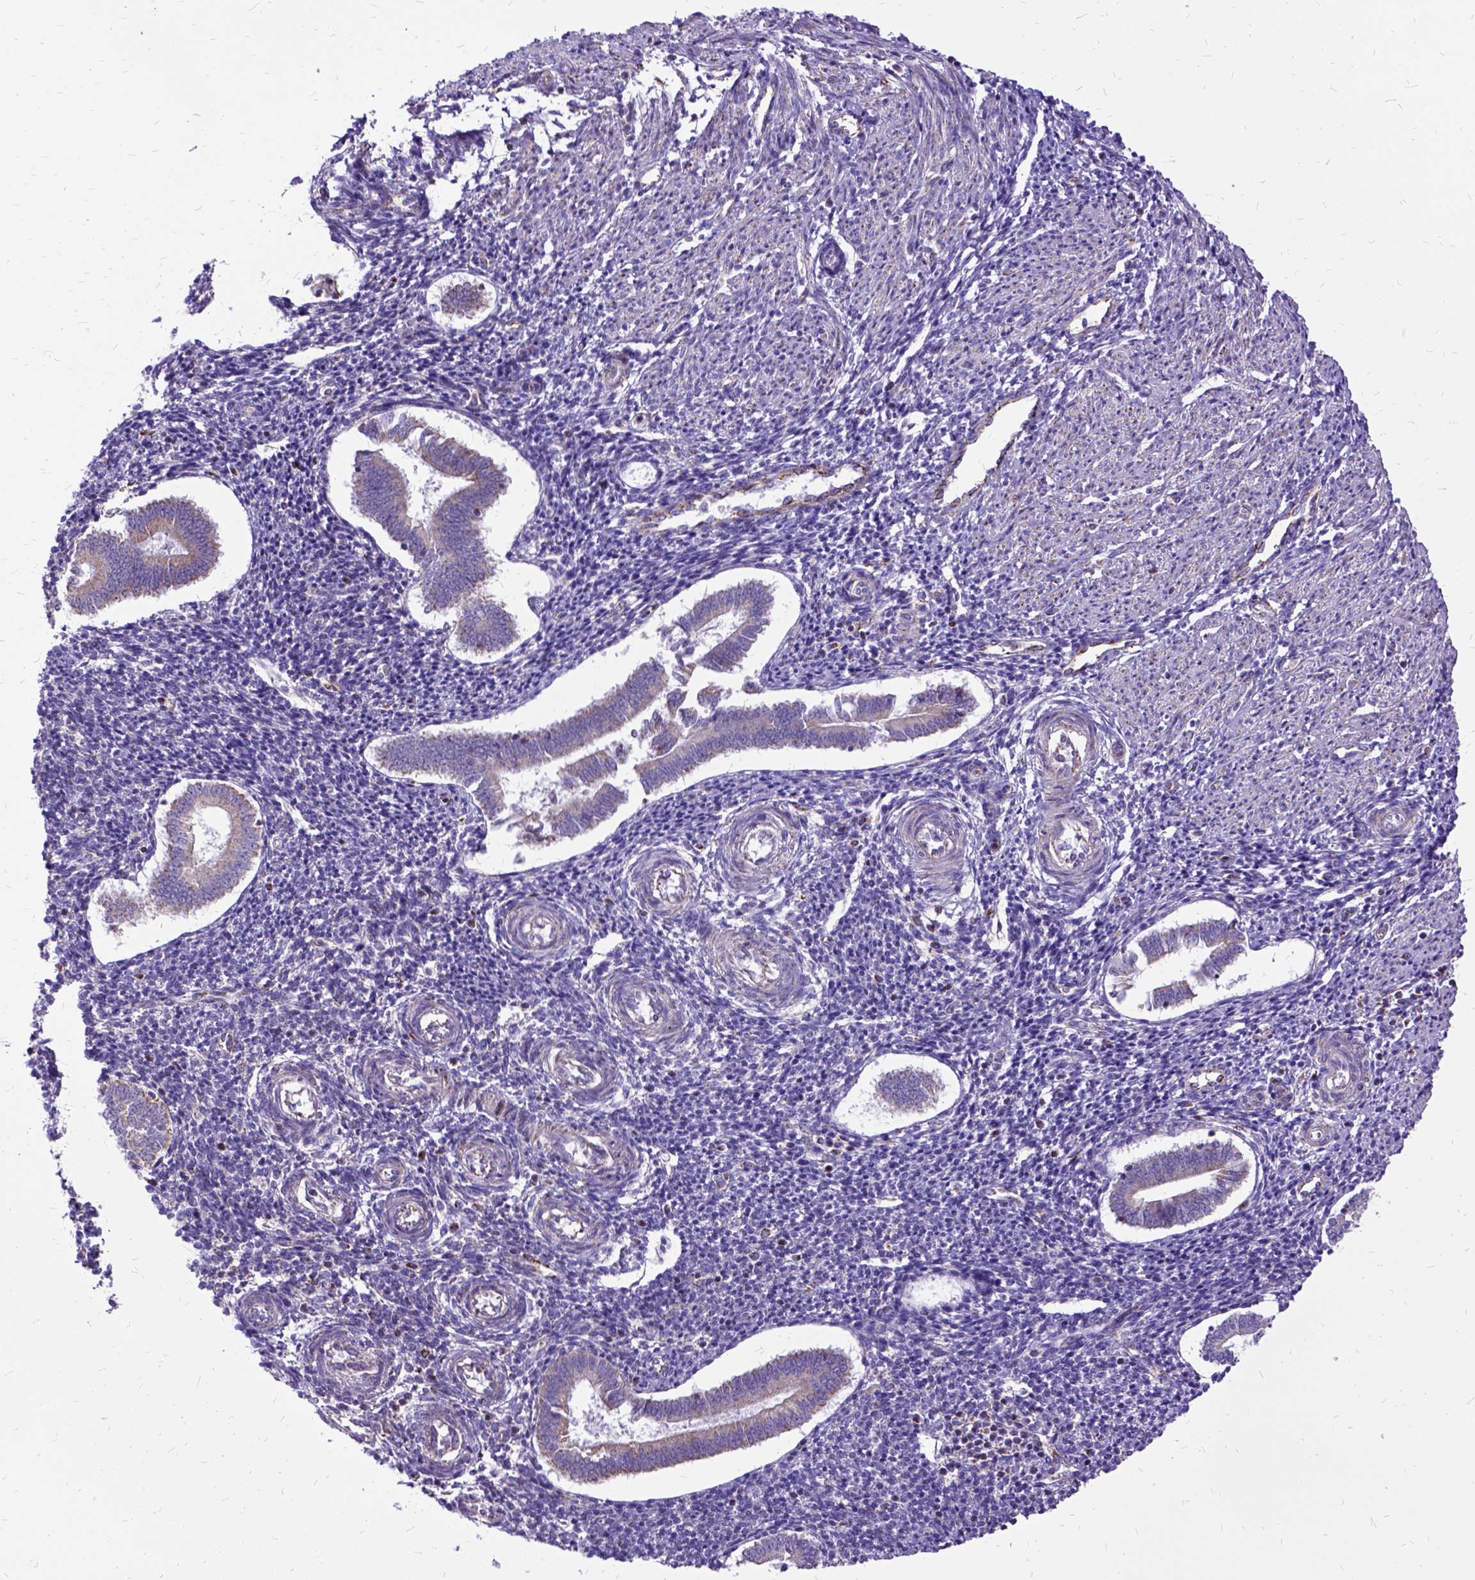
{"staining": {"intensity": "weak", "quantity": "<25%", "location": "cytoplasmic/membranous"}, "tissue": "endometrium", "cell_type": "Cells in endometrial stroma", "image_type": "normal", "snomed": [{"axis": "morphology", "description": "Normal tissue, NOS"}, {"axis": "topography", "description": "Endometrium"}], "caption": "This is an IHC photomicrograph of benign human endometrium. There is no staining in cells in endometrial stroma.", "gene": "OXCT1", "patient": {"sex": "female", "age": 25}}